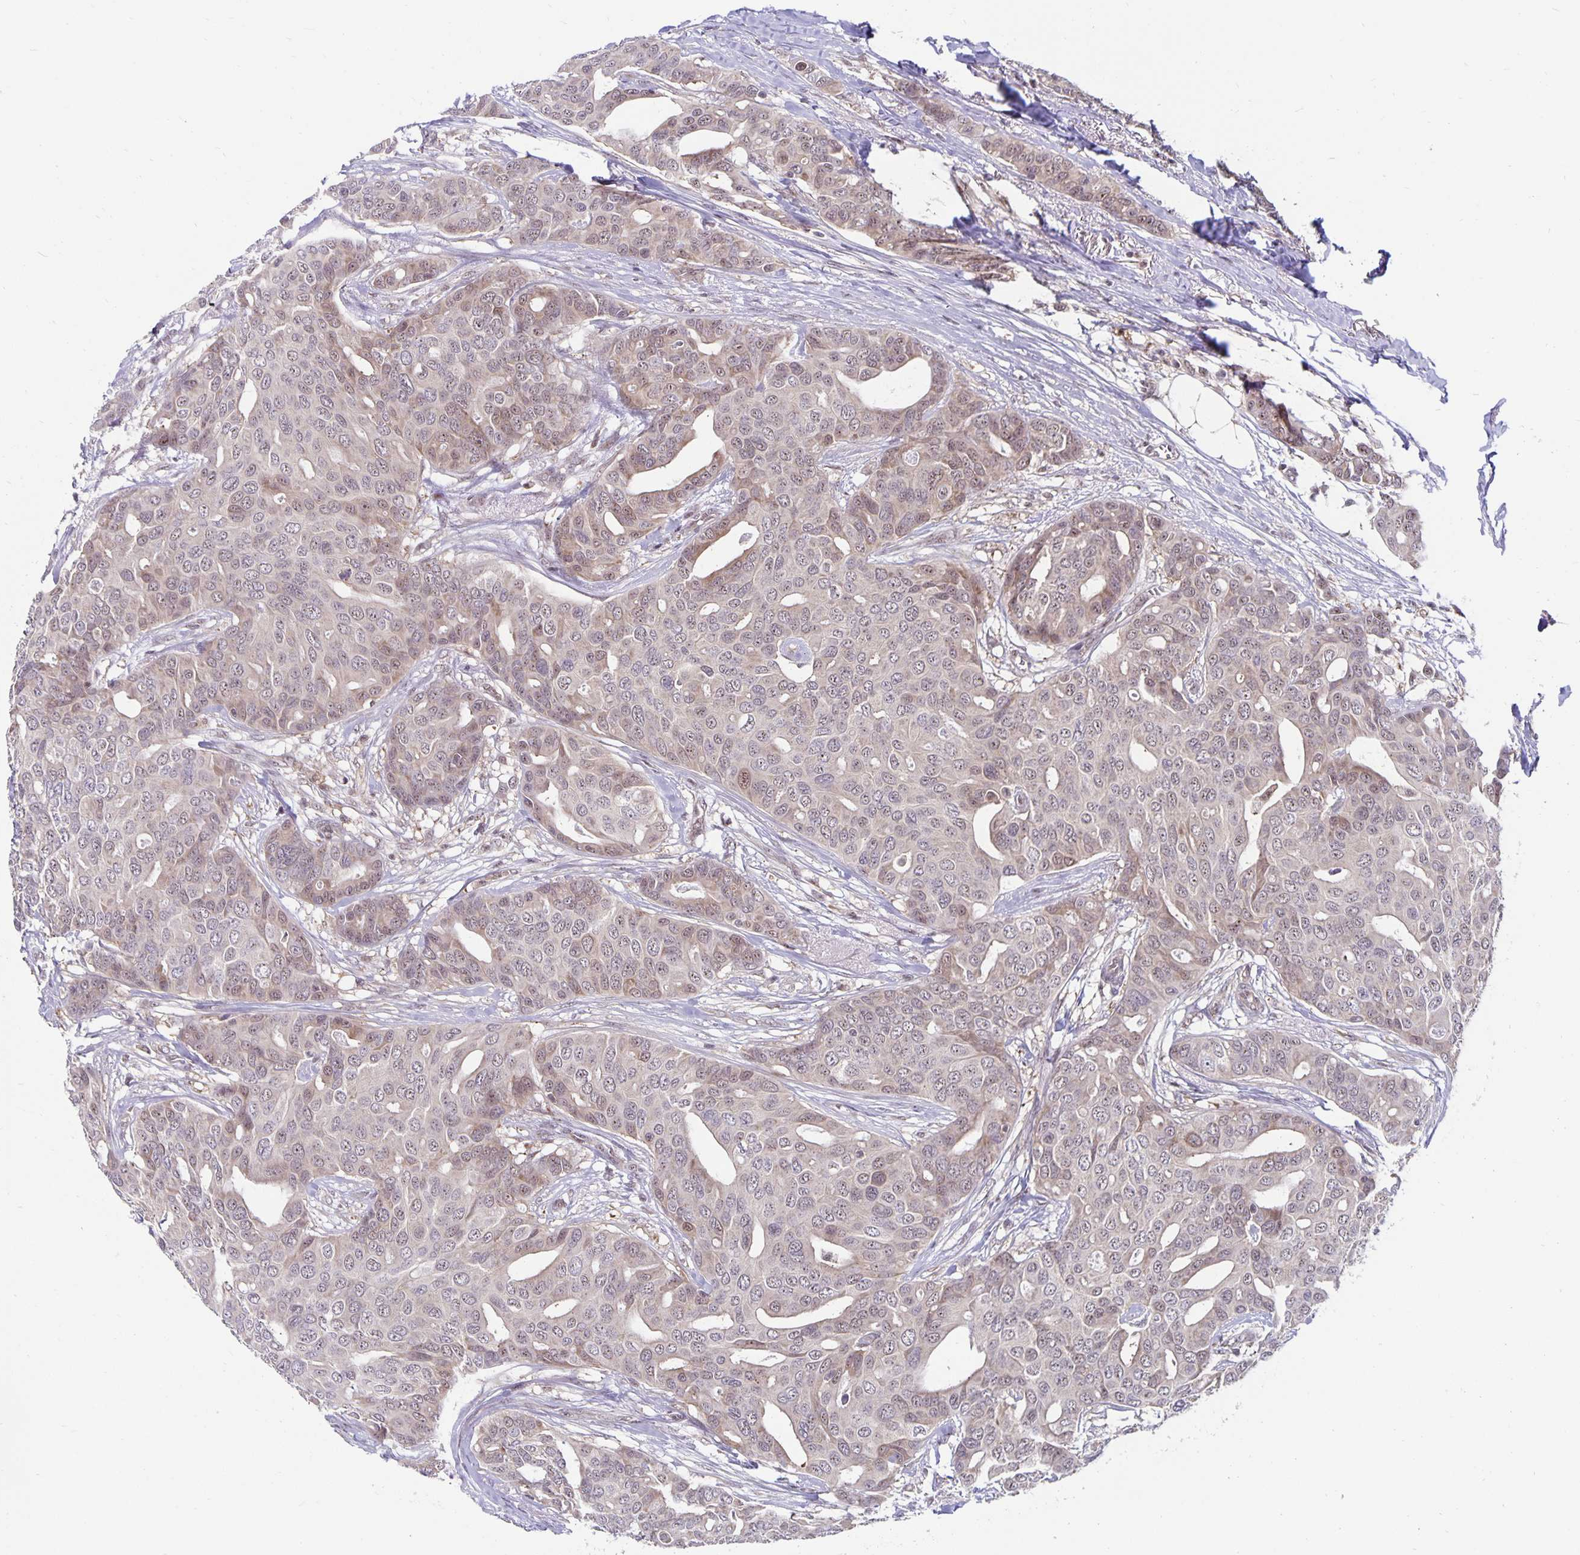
{"staining": {"intensity": "weak", "quantity": "<25%", "location": "nuclear"}, "tissue": "breast cancer", "cell_type": "Tumor cells", "image_type": "cancer", "snomed": [{"axis": "morphology", "description": "Duct carcinoma"}, {"axis": "topography", "description": "Breast"}], "caption": "The IHC histopathology image has no significant staining in tumor cells of intraductal carcinoma (breast) tissue. (DAB (3,3'-diaminobenzidine) immunohistochemistry (IHC), high magnification).", "gene": "EXOC6B", "patient": {"sex": "female", "age": 54}}